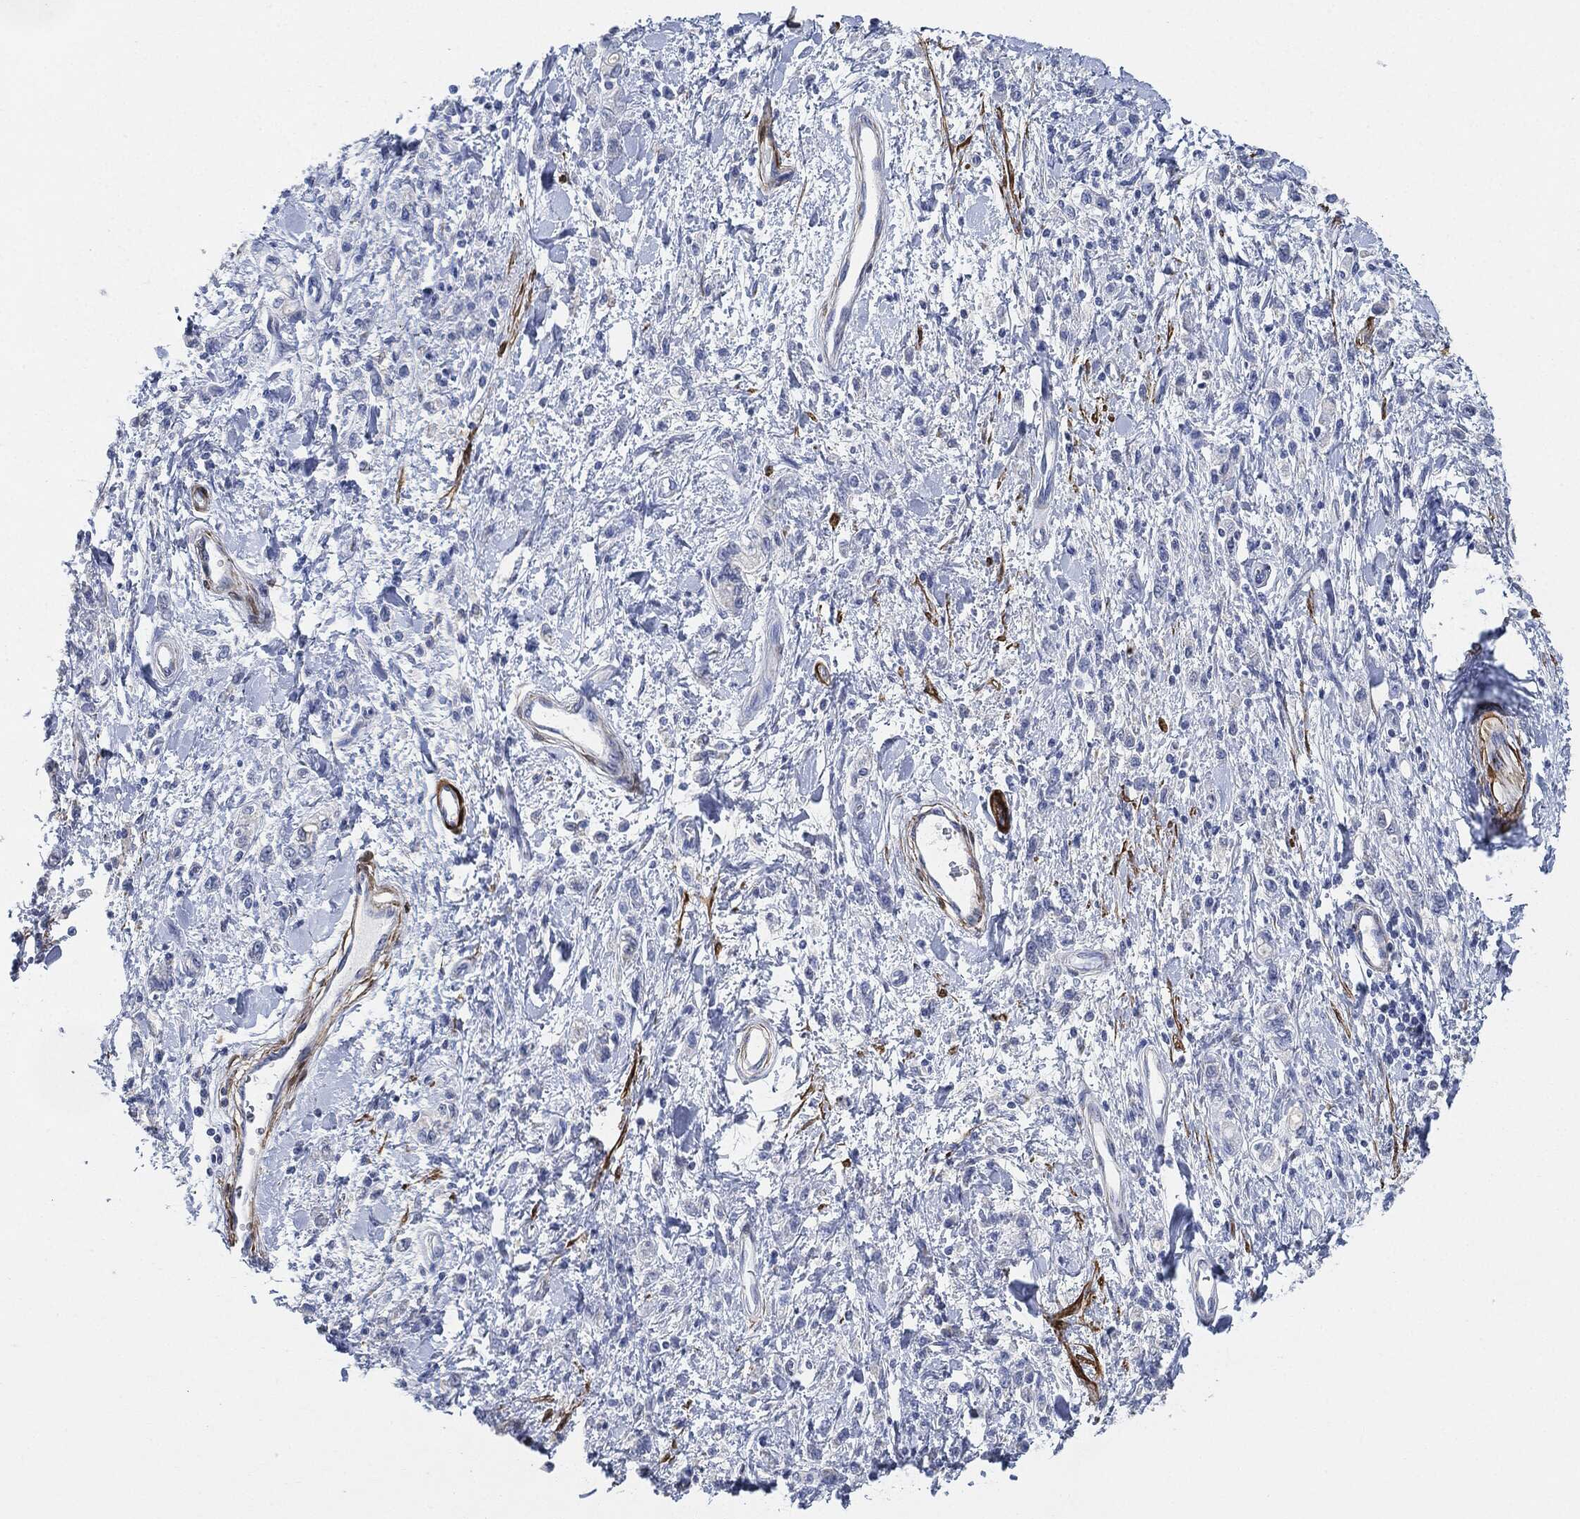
{"staining": {"intensity": "negative", "quantity": "none", "location": "none"}, "tissue": "stomach cancer", "cell_type": "Tumor cells", "image_type": "cancer", "snomed": [{"axis": "morphology", "description": "Adenocarcinoma, NOS"}, {"axis": "topography", "description": "Stomach"}], "caption": "Protein analysis of stomach cancer (adenocarcinoma) displays no significant positivity in tumor cells. (Brightfield microscopy of DAB IHC at high magnification).", "gene": "TAGLN", "patient": {"sex": "male", "age": 77}}